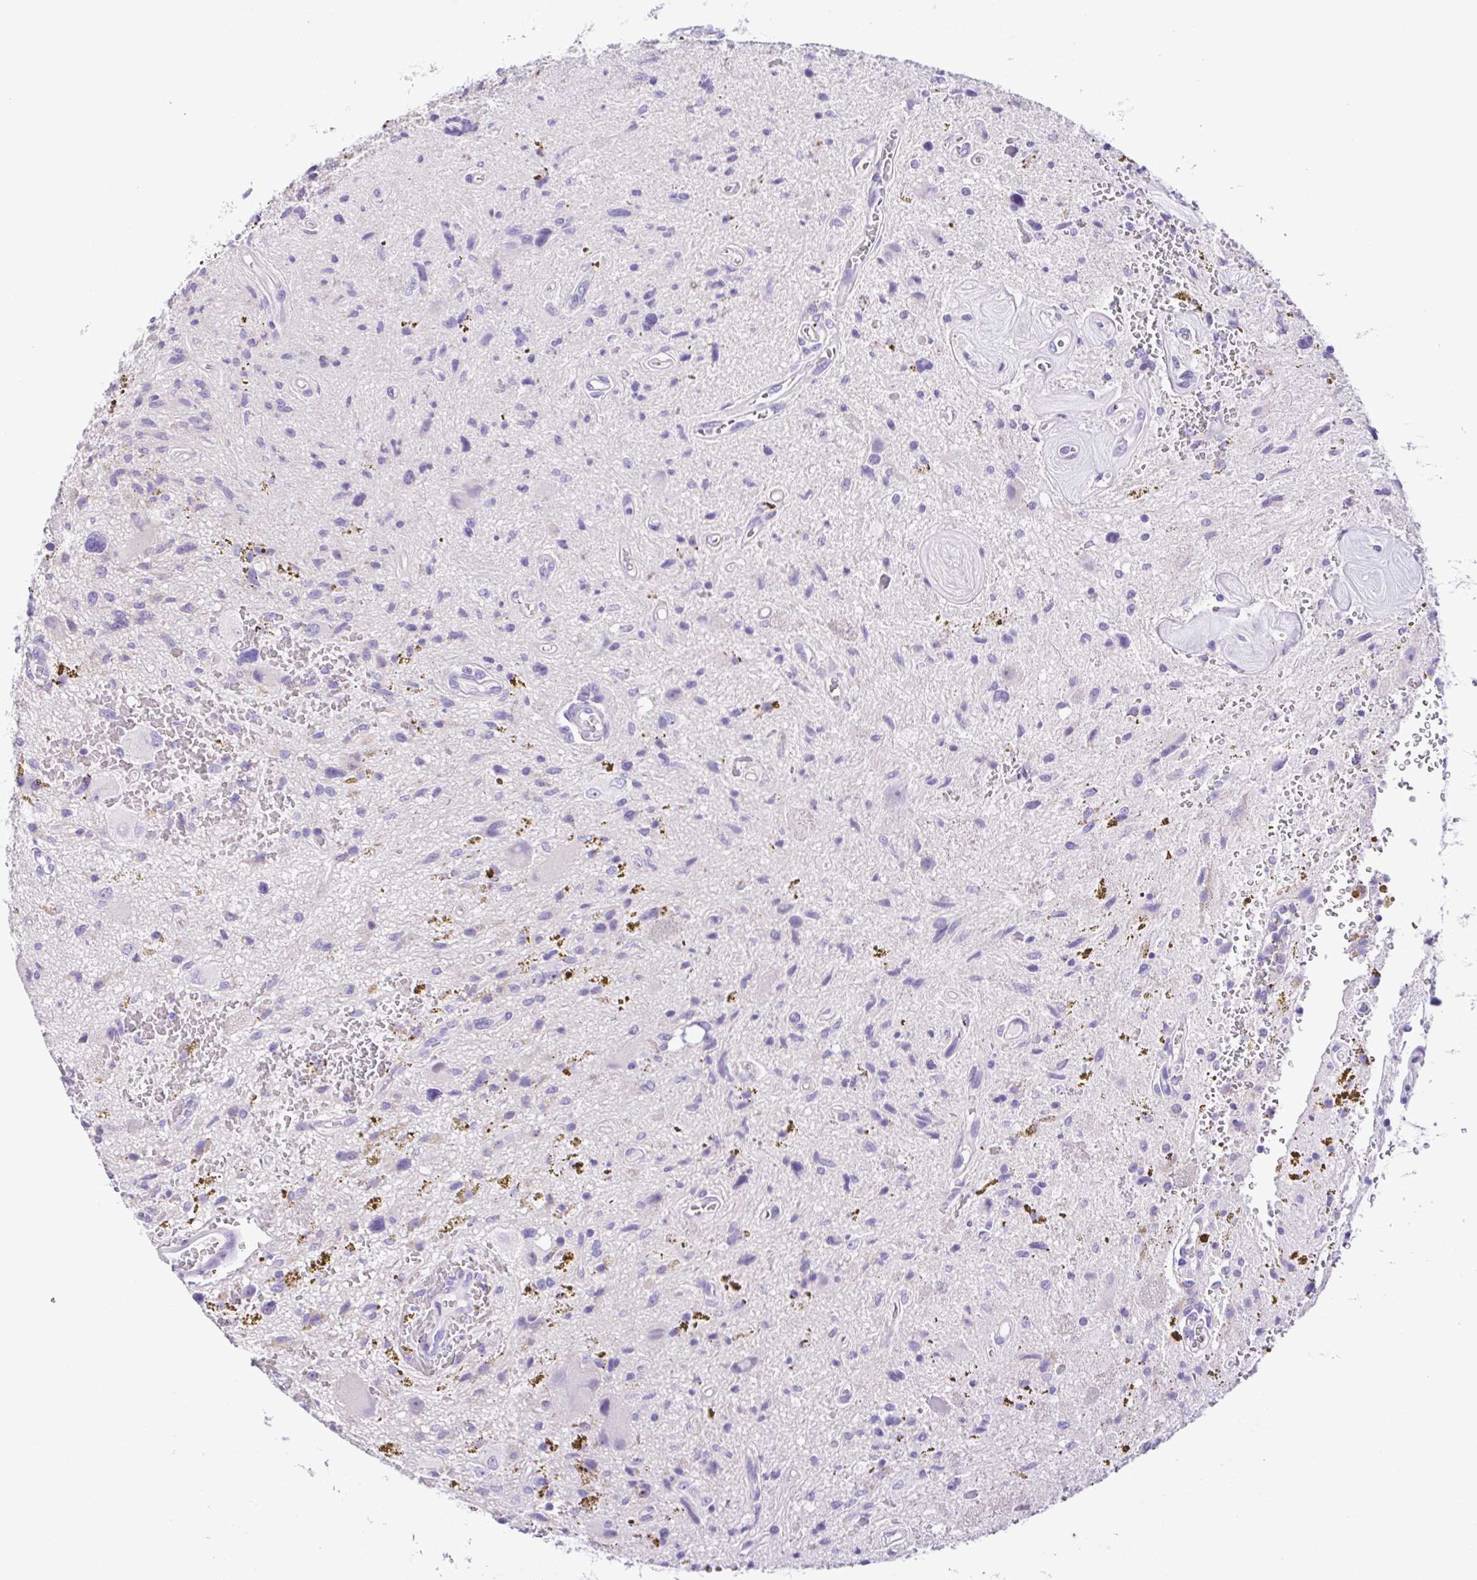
{"staining": {"intensity": "negative", "quantity": "none", "location": "none"}, "tissue": "glioma", "cell_type": "Tumor cells", "image_type": "cancer", "snomed": [{"axis": "morphology", "description": "Glioma, malignant, Low grade"}, {"axis": "topography", "description": "Cerebellum"}], "caption": "Tumor cells show no significant protein expression in malignant low-grade glioma.", "gene": "CD72", "patient": {"sex": "female", "age": 14}}